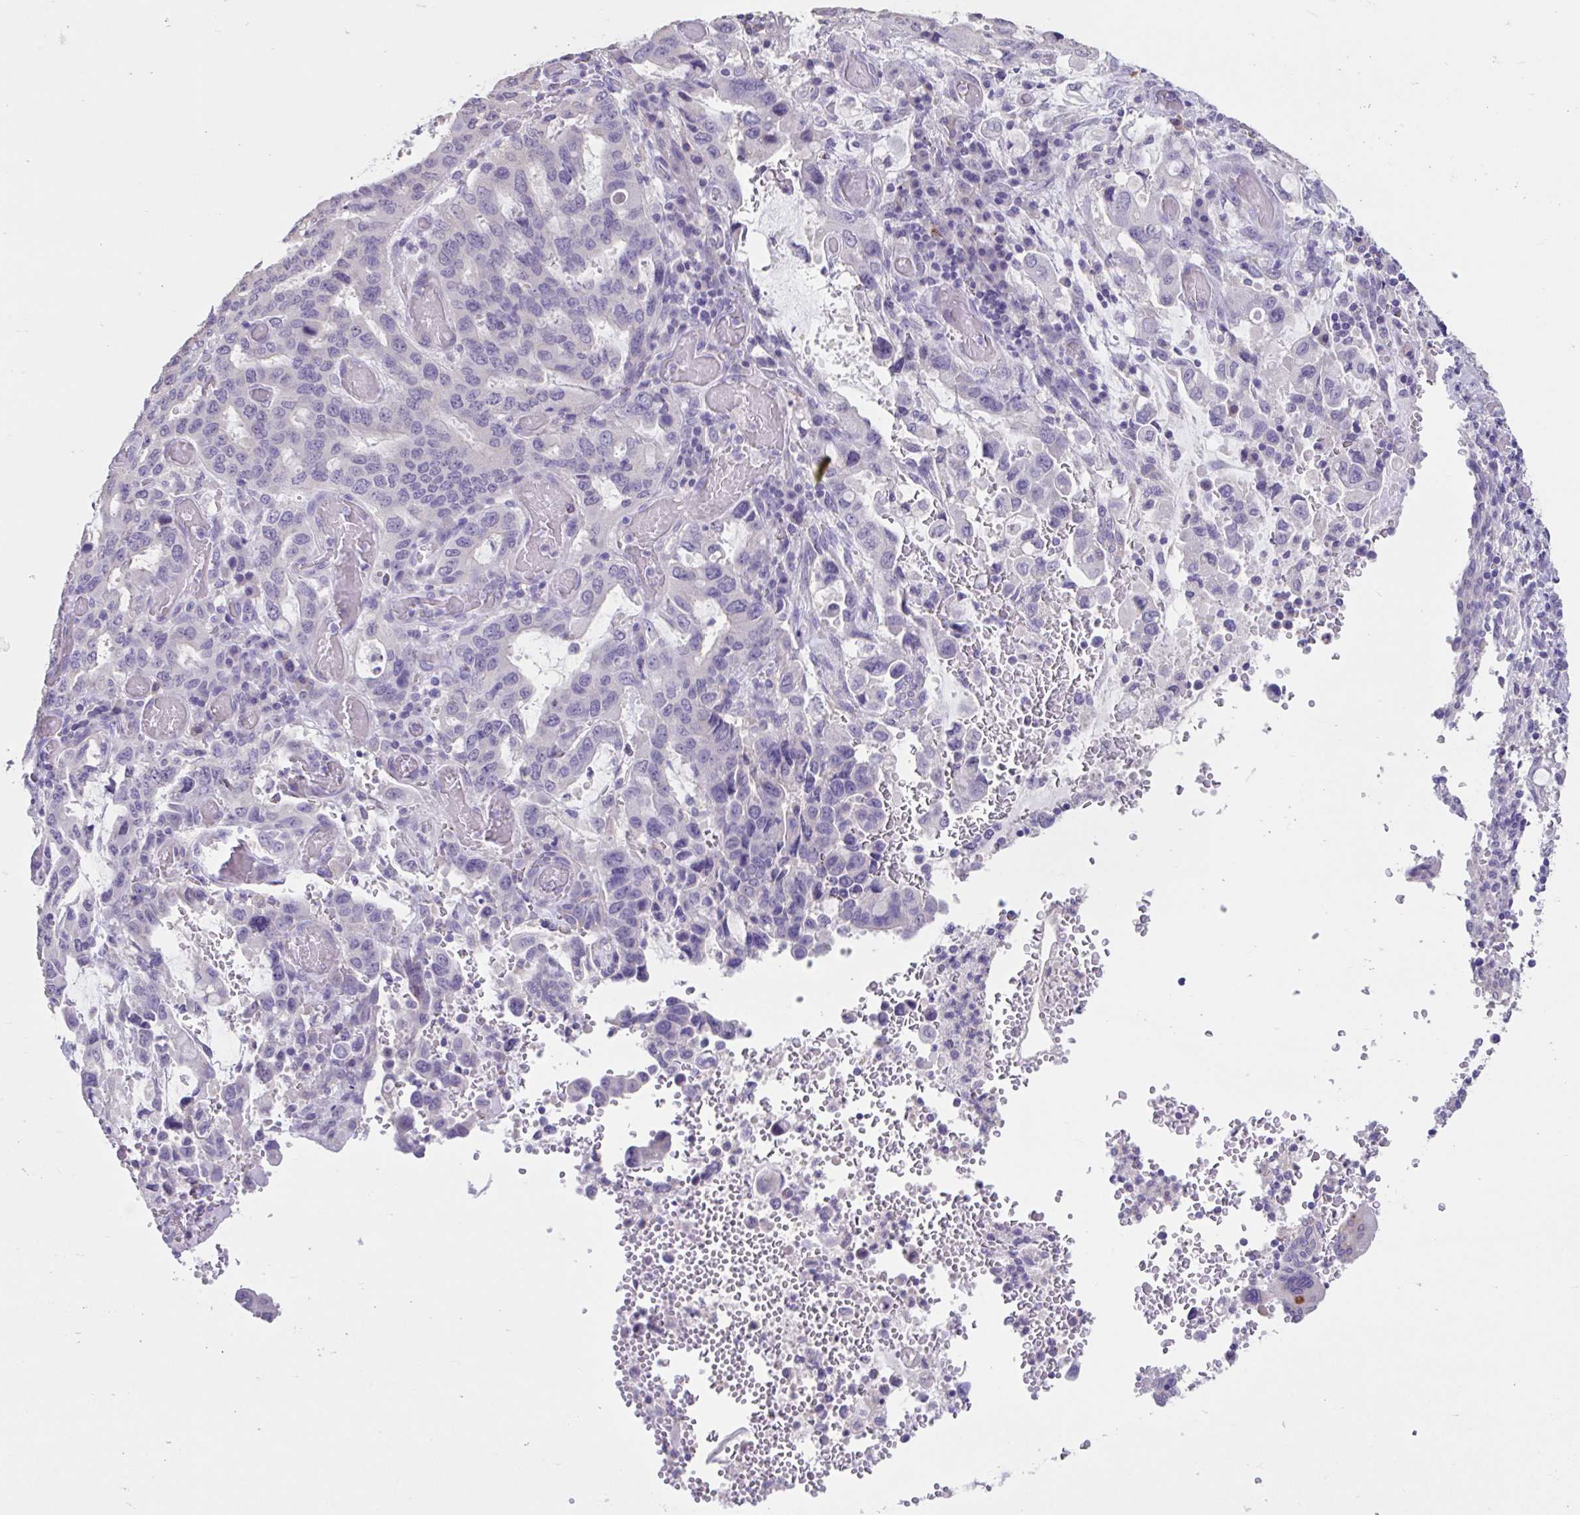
{"staining": {"intensity": "negative", "quantity": "none", "location": "none"}, "tissue": "stomach cancer", "cell_type": "Tumor cells", "image_type": "cancer", "snomed": [{"axis": "morphology", "description": "Adenocarcinoma, NOS"}, {"axis": "topography", "description": "Stomach, upper"}, {"axis": "topography", "description": "Stomach"}], "caption": "An immunohistochemistry (IHC) image of stomach cancer is shown. There is no staining in tumor cells of stomach cancer.", "gene": "GPR162", "patient": {"sex": "male", "age": 62}}